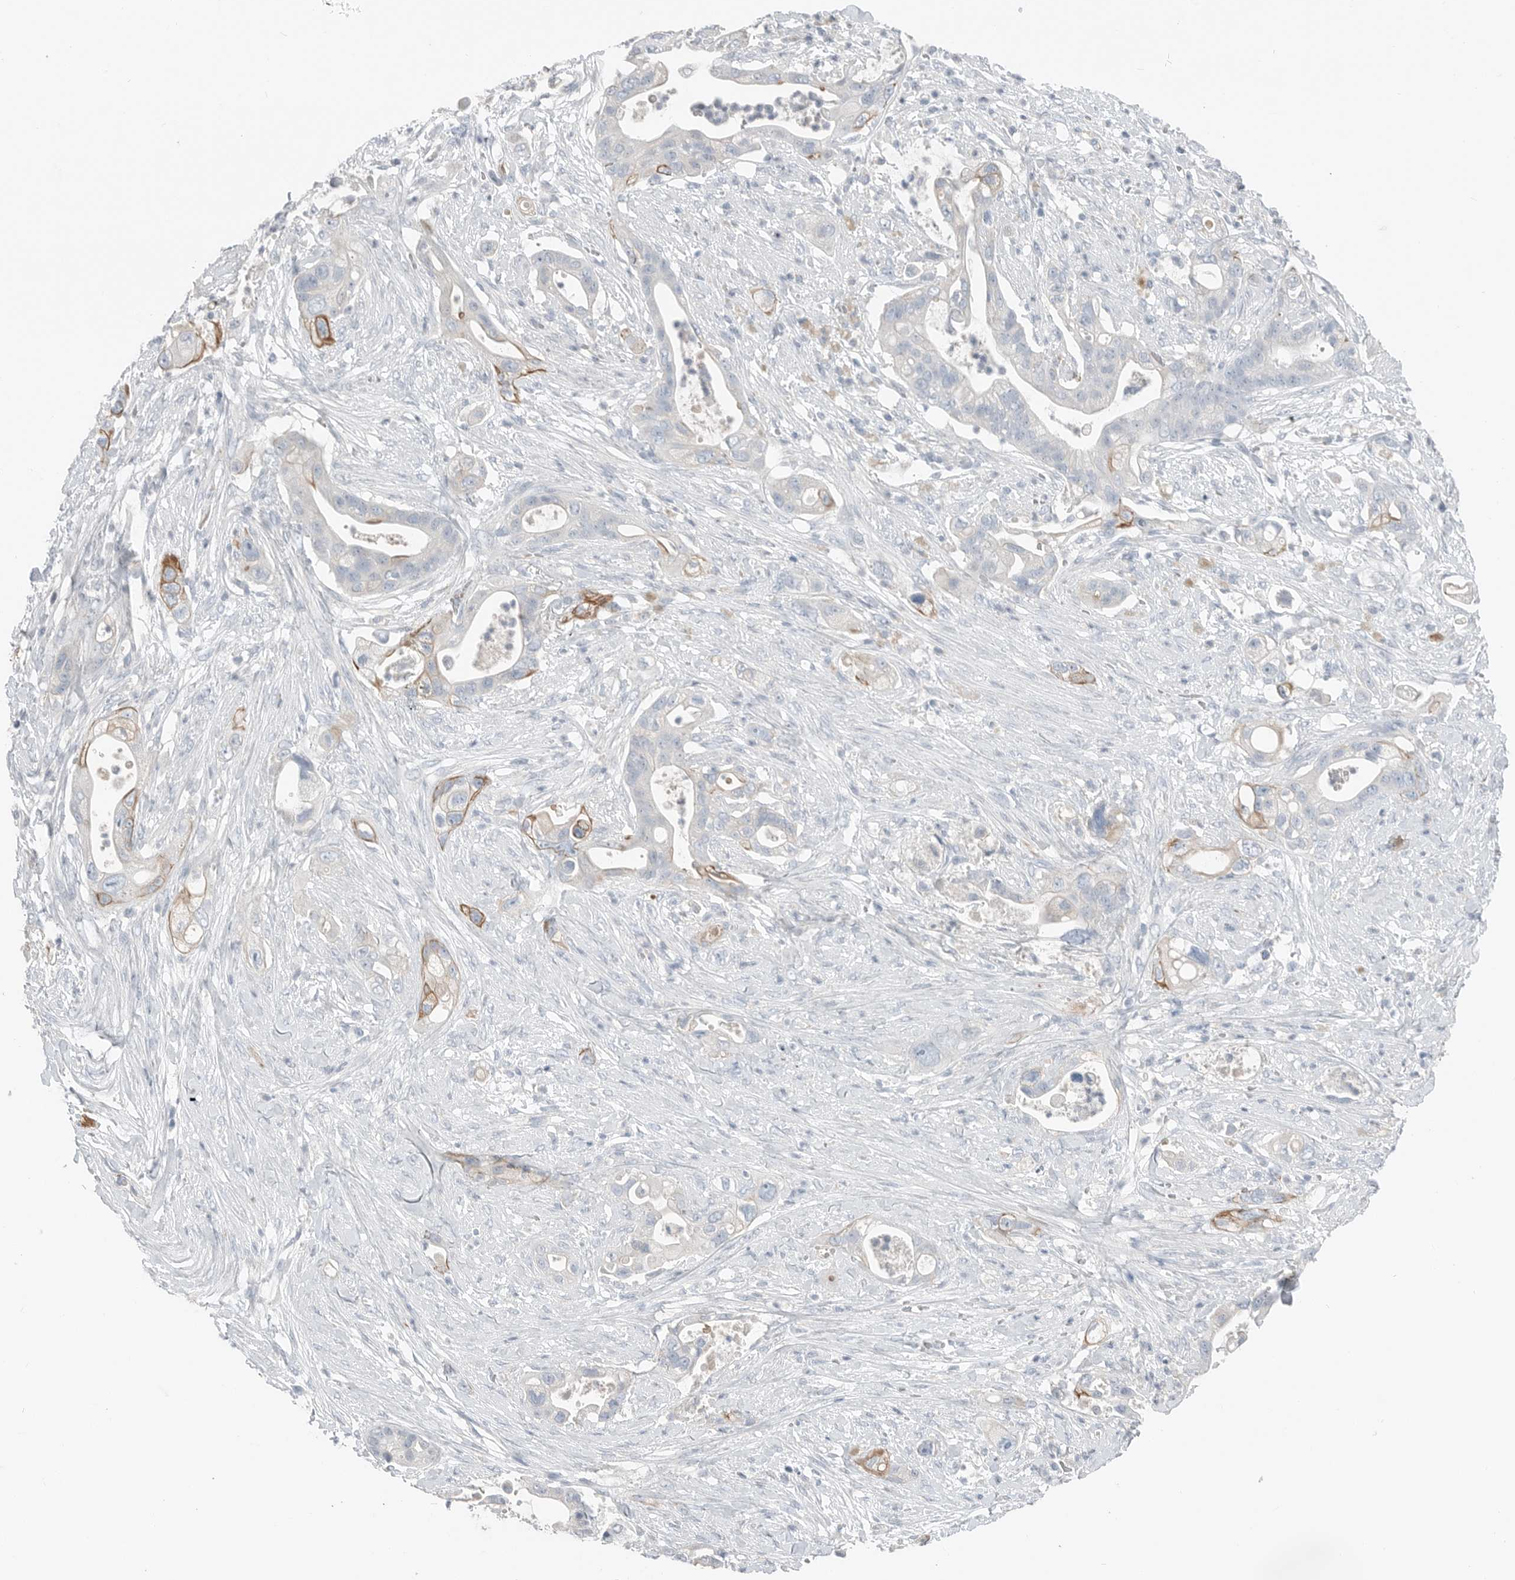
{"staining": {"intensity": "moderate", "quantity": "<25%", "location": "cytoplasmic/membranous"}, "tissue": "pancreatic cancer", "cell_type": "Tumor cells", "image_type": "cancer", "snomed": [{"axis": "morphology", "description": "Adenocarcinoma, NOS"}, {"axis": "topography", "description": "Pancreas"}], "caption": "Moderate cytoplasmic/membranous positivity for a protein is appreciated in about <25% of tumor cells of pancreatic cancer using immunohistochemistry.", "gene": "SERPINB7", "patient": {"sex": "male", "age": 53}}